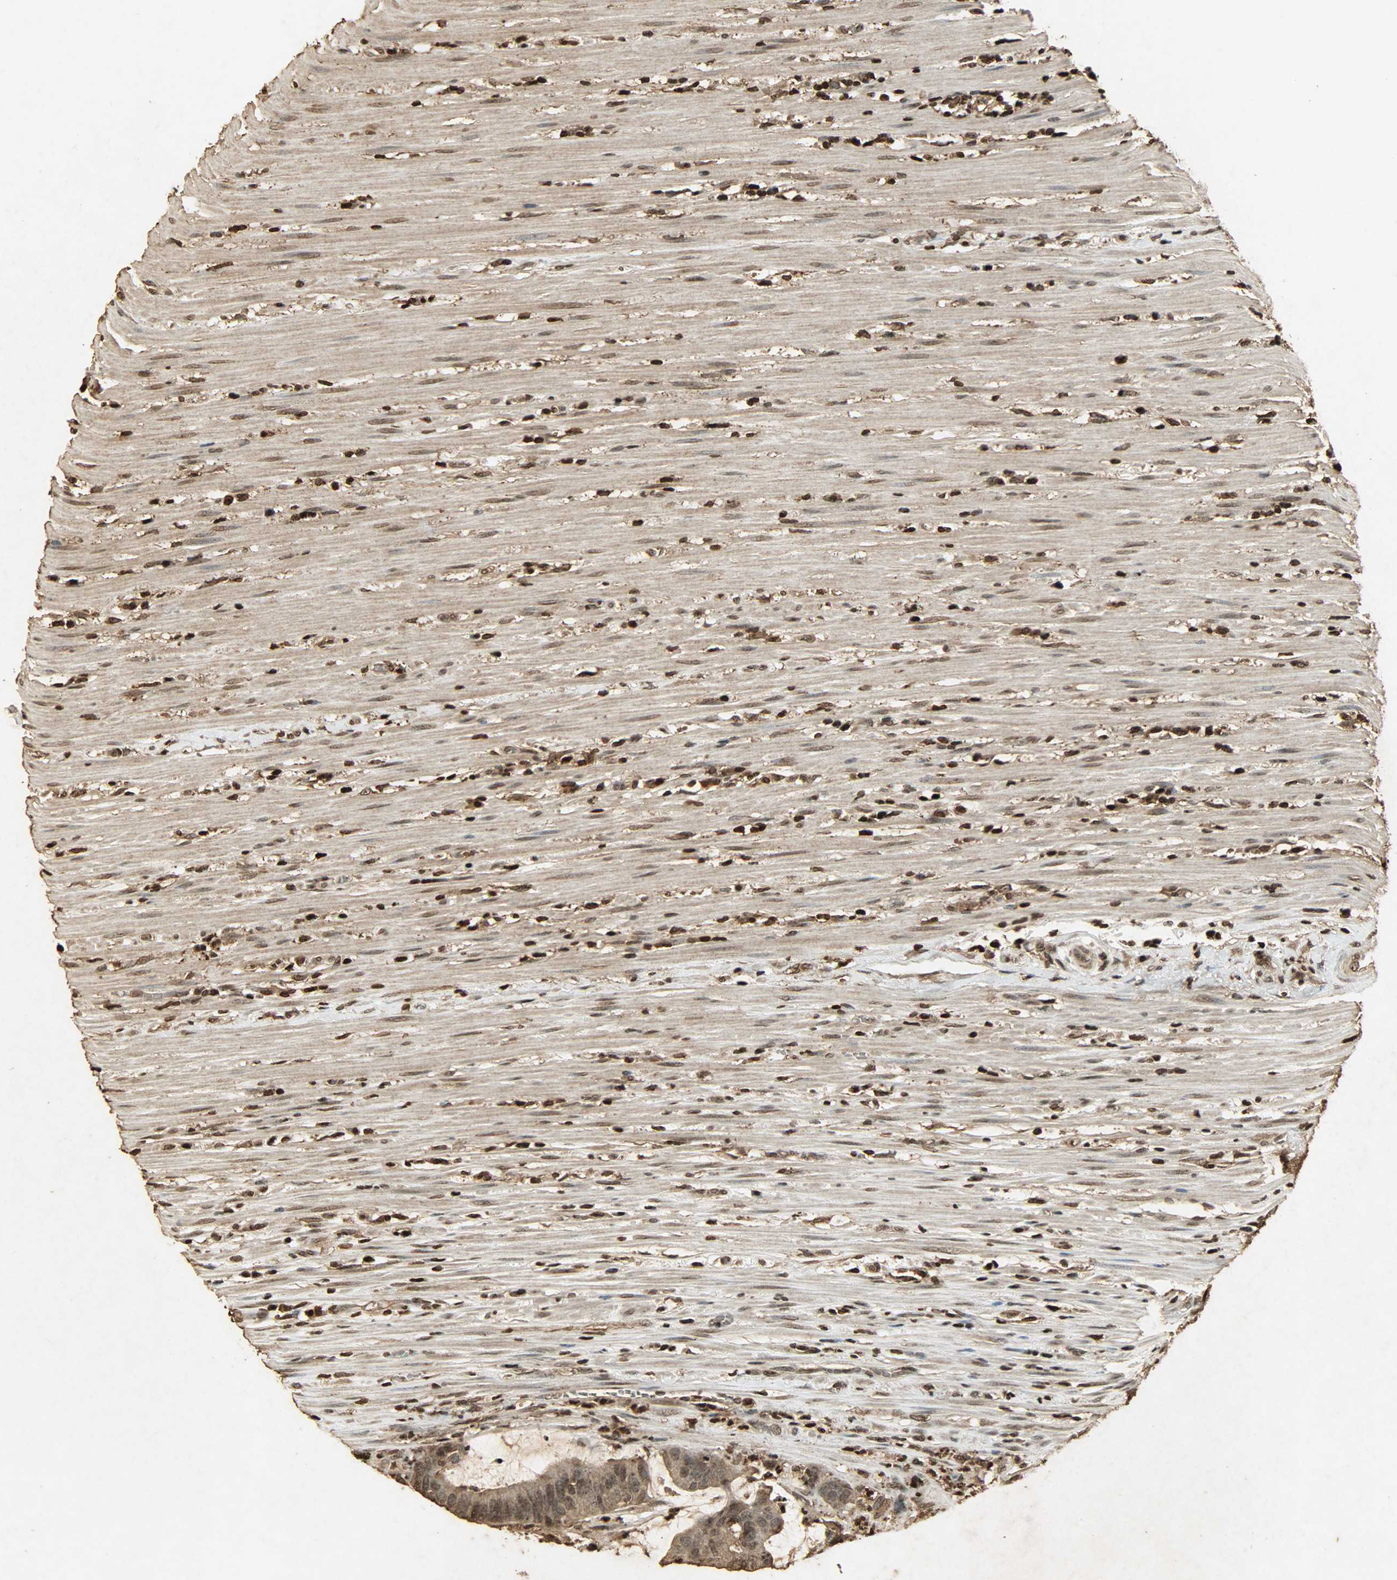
{"staining": {"intensity": "moderate", "quantity": ">75%", "location": "cytoplasmic/membranous,nuclear"}, "tissue": "colorectal cancer", "cell_type": "Tumor cells", "image_type": "cancer", "snomed": [{"axis": "morphology", "description": "Adenocarcinoma, NOS"}, {"axis": "topography", "description": "Rectum"}], "caption": "Immunohistochemical staining of adenocarcinoma (colorectal) exhibits moderate cytoplasmic/membranous and nuclear protein positivity in about >75% of tumor cells.", "gene": "PPP3R1", "patient": {"sex": "female", "age": 66}}